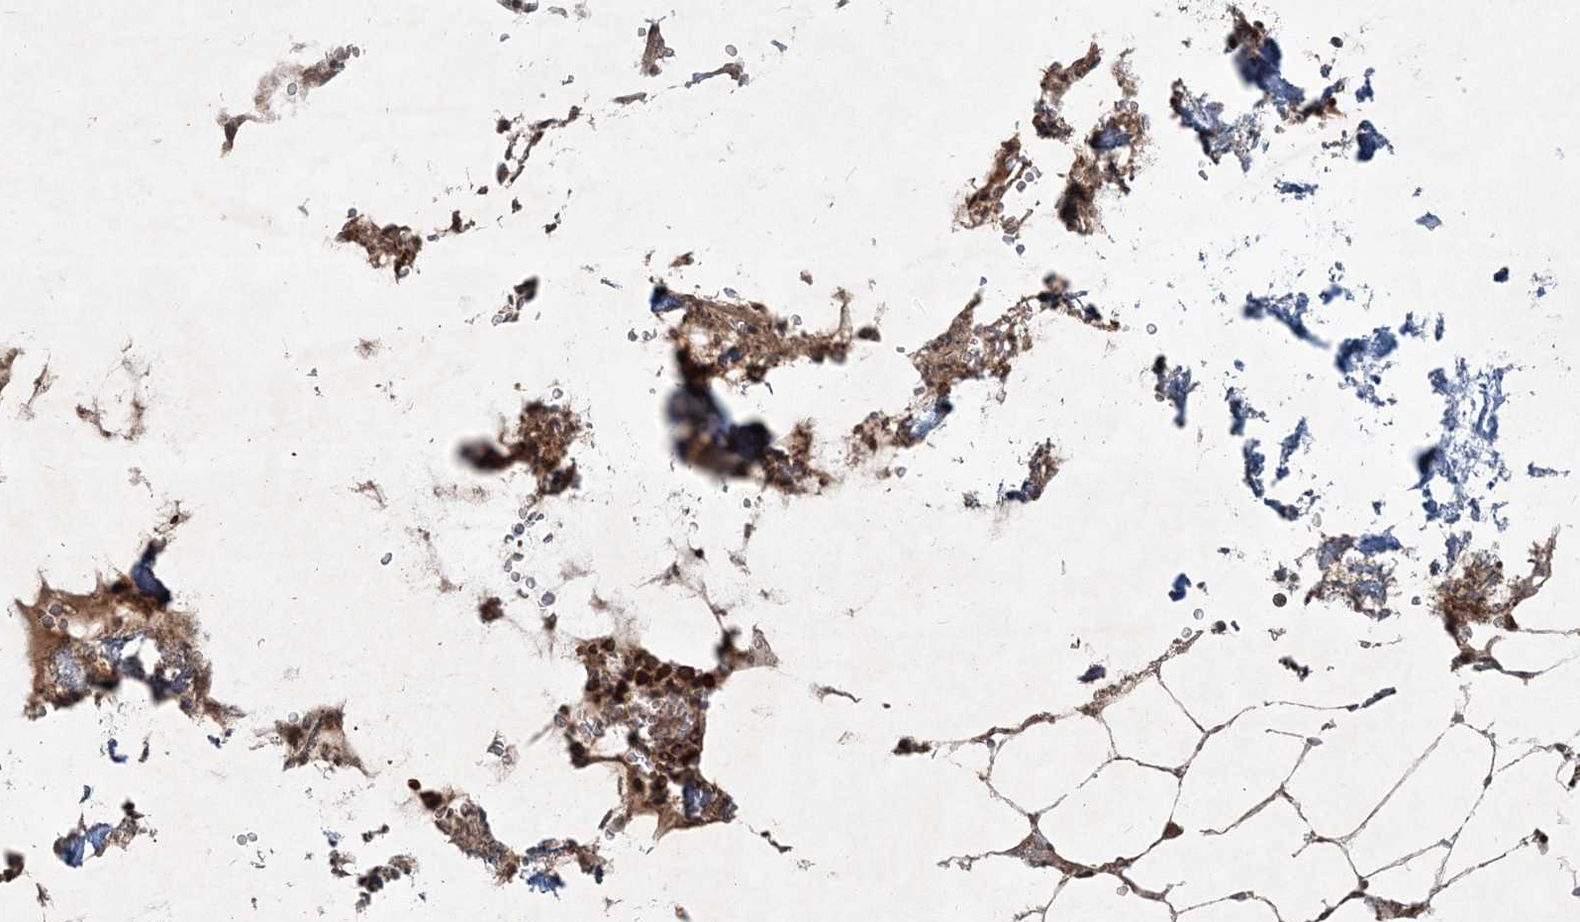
{"staining": {"intensity": "strong", "quantity": ">75%", "location": "cytoplasmic/membranous"}, "tissue": "bone marrow", "cell_type": "Hematopoietic cells", "image_type": "normal", "snomed": [{"axis": "morphology", "description": "Normal tissue, NOS"}, {"axis": "topography", "description": "Bone marrow"}], "caption": "Unremarkable bone marrow reveals strong cytoplasmic/membranous positivity in about >75% of hematopoietic cells, visualized by immunohistochemistry. (Brightfield microscopy of DAB IHC at high magnification).", "gene": "FBXL17", "patient": {"sex": "male", "age": 70}}